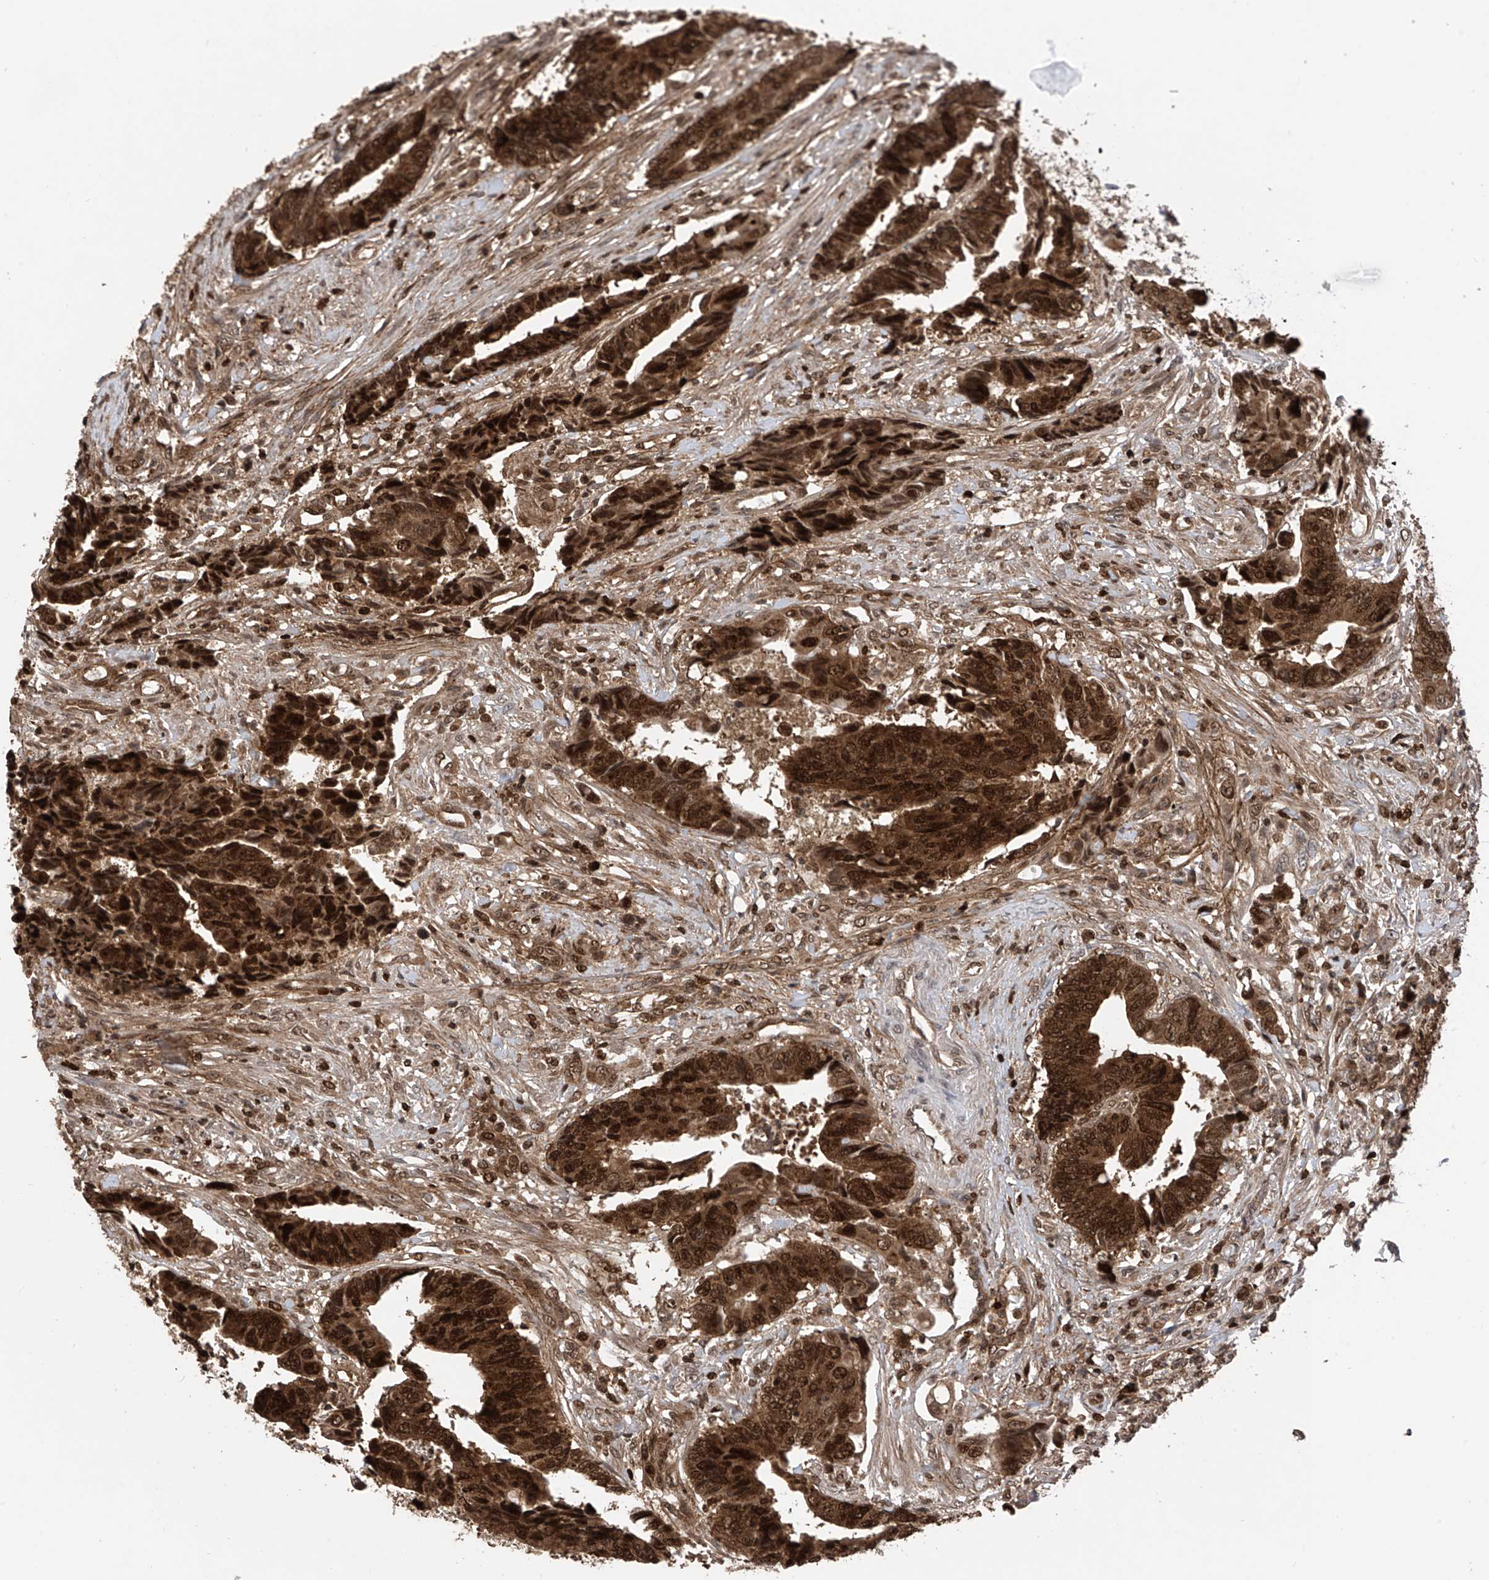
{"staining": {"intensity": "strong", "quantity": ">75%", "location": "cytoplasmic/membranous,nuclear"}, "tissue": "colorectal cancer", "cell_type": "Tumor cells", "image_type": "cancer", "snomed": [{"axis": "morphology", "description": "Adenocarcinoma, NOS"}, {"axis": "topography", "description": "Rectum"}], "caption": "Protein expression analysis of colorectal adenocarcinoma exhibits strong cytoplasmic/membranous and nuclear positivity in approximately >75% of tumor cells.", "gene": "DNAJC9", "patient": {"sex": "male", "age": 84}}